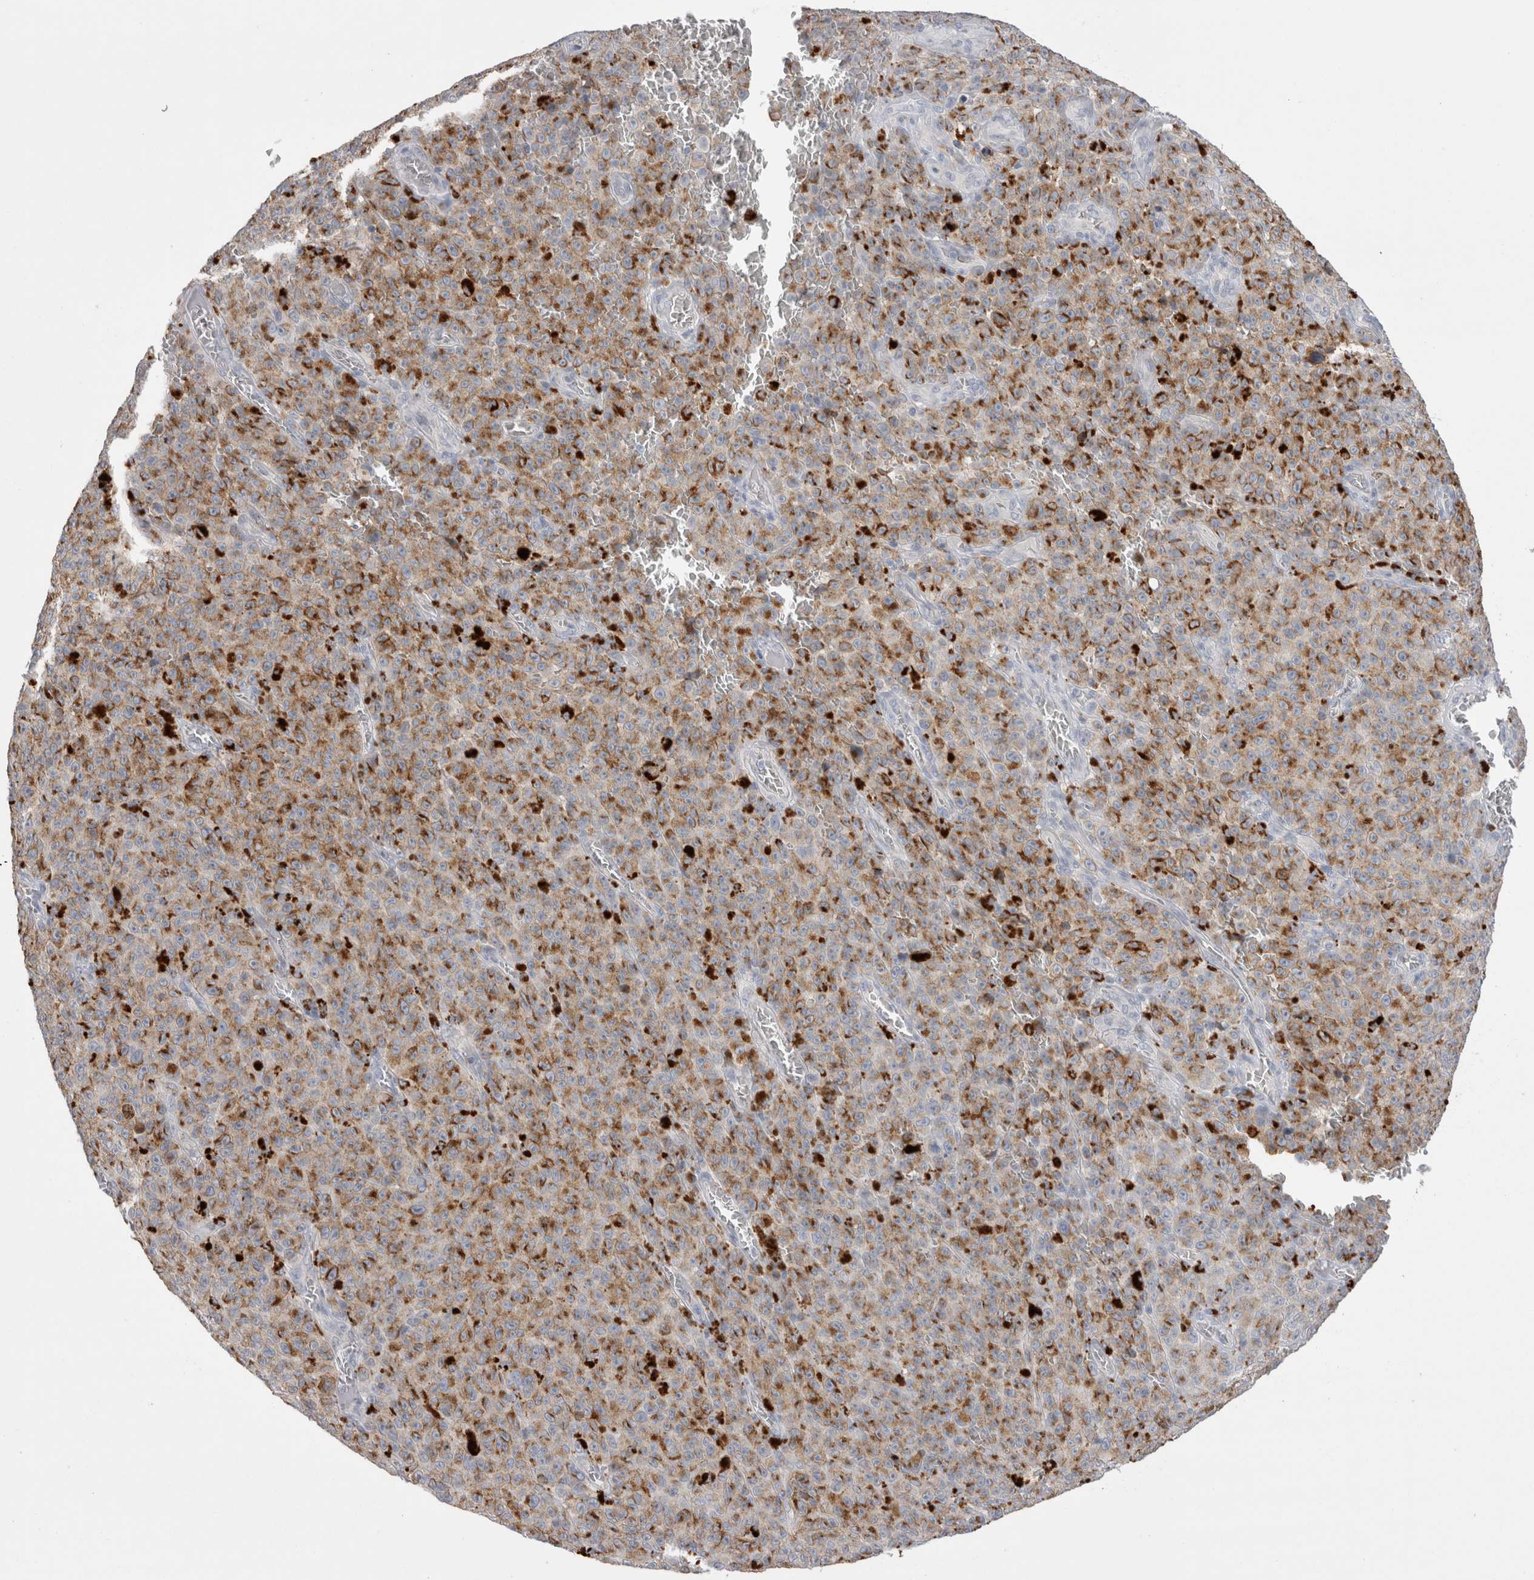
{"staining": {"intensity": "moderate", "quantity": ">75%", "location": "cytoplasmic/membranous"}, "tissue": "melanoma", "cell_type": "Tumor cells", "image_type": "cancer", "snomed": [{"axis": "morphology", "description": "Malignant melanoma, NOS"}, {"axis": "topography", "description": "Skin"}], "caption": "Tumor cells demonstrate medium levels of moderate cytoplasmic/membranous expression in approximately >75% of cells in melanoma.", "gene": "EPDR1", "patient": {"sex": "female", "age": 82}}